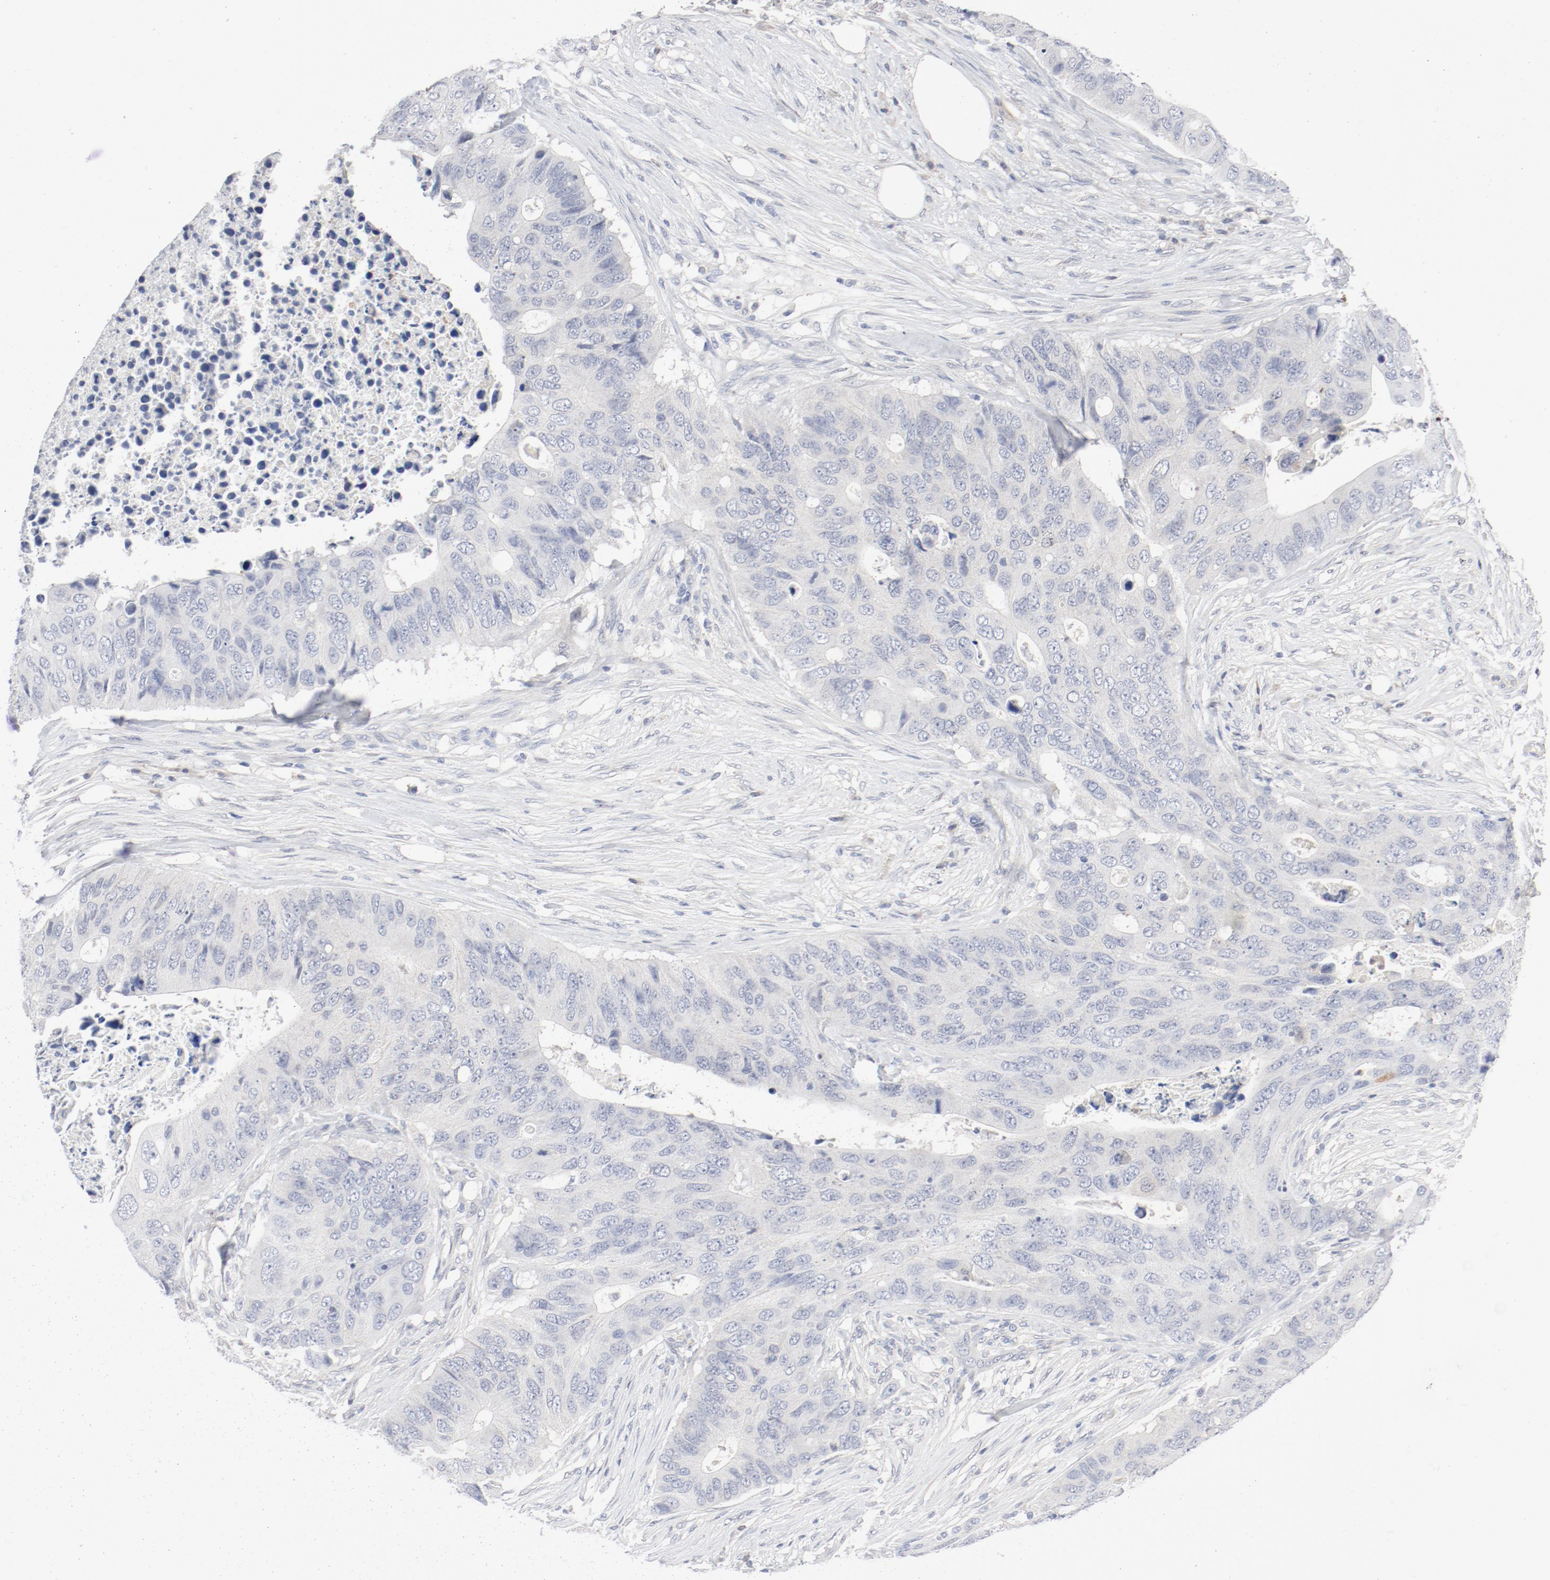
{"staining": {"intensity": "negative", "quantity": "none", "location": "none"}, "tissue": "colorectal cancer", "cell_type": "Tumor cells", "image_type": "cancer", "snomed": [{"axis": "morphology", "description": "Adenocarcinoma, NOS"}, {"axis": "topography", "description": "Colon"}], "caption": "Tumor cells show no significant positivity in adenocarcinoma (colorectal). The staining is performed using DAB (3,3'-diaminobenzidine) brown chromogen with nuclei counter-stained in using hematoxylin.", "gene": "PGM1", "patient": {"sex": "male", "age": 71}}